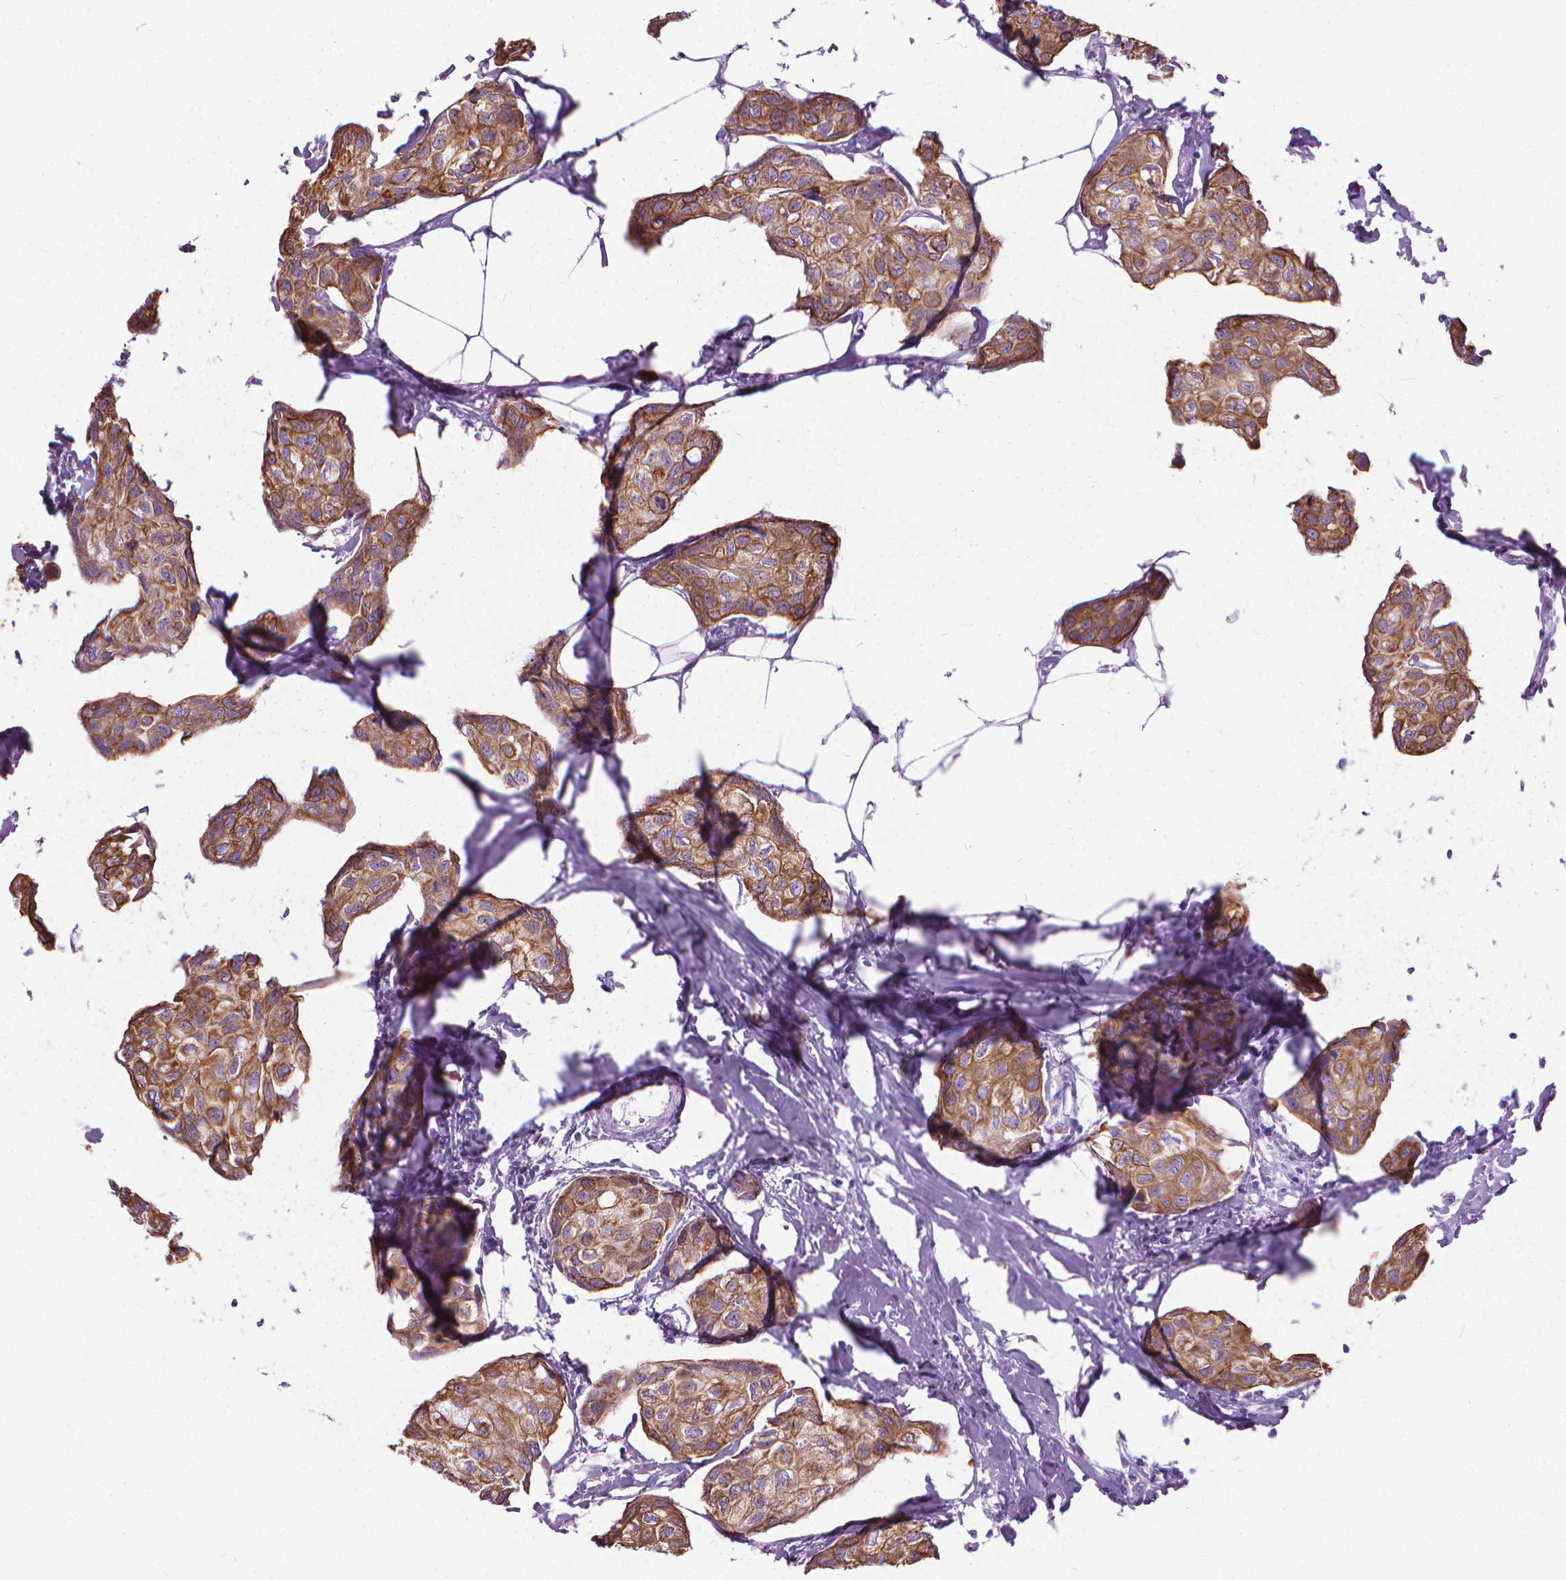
{"staining": {"intensity": "moderate", "quantity": ">75%", "location": "cytoplasmic/membranous"}, "tissue": "breast cancer", "cell_type": "Tumor cells", "image_type": "cancer", "snomed": [{"axis": "morphology", "description": "Duct carcinoma"}, {"axis": "topography", "description": "Breast"}], "caption": "This is a photomicrograph of IHC staining of breast infiltrating ductal carcinoma, which shows moderate expression in the cytoplasmic/membranous of tumor cells.", "gene": "HTR2B", "patient": {"sex": "female", "age": 80}}